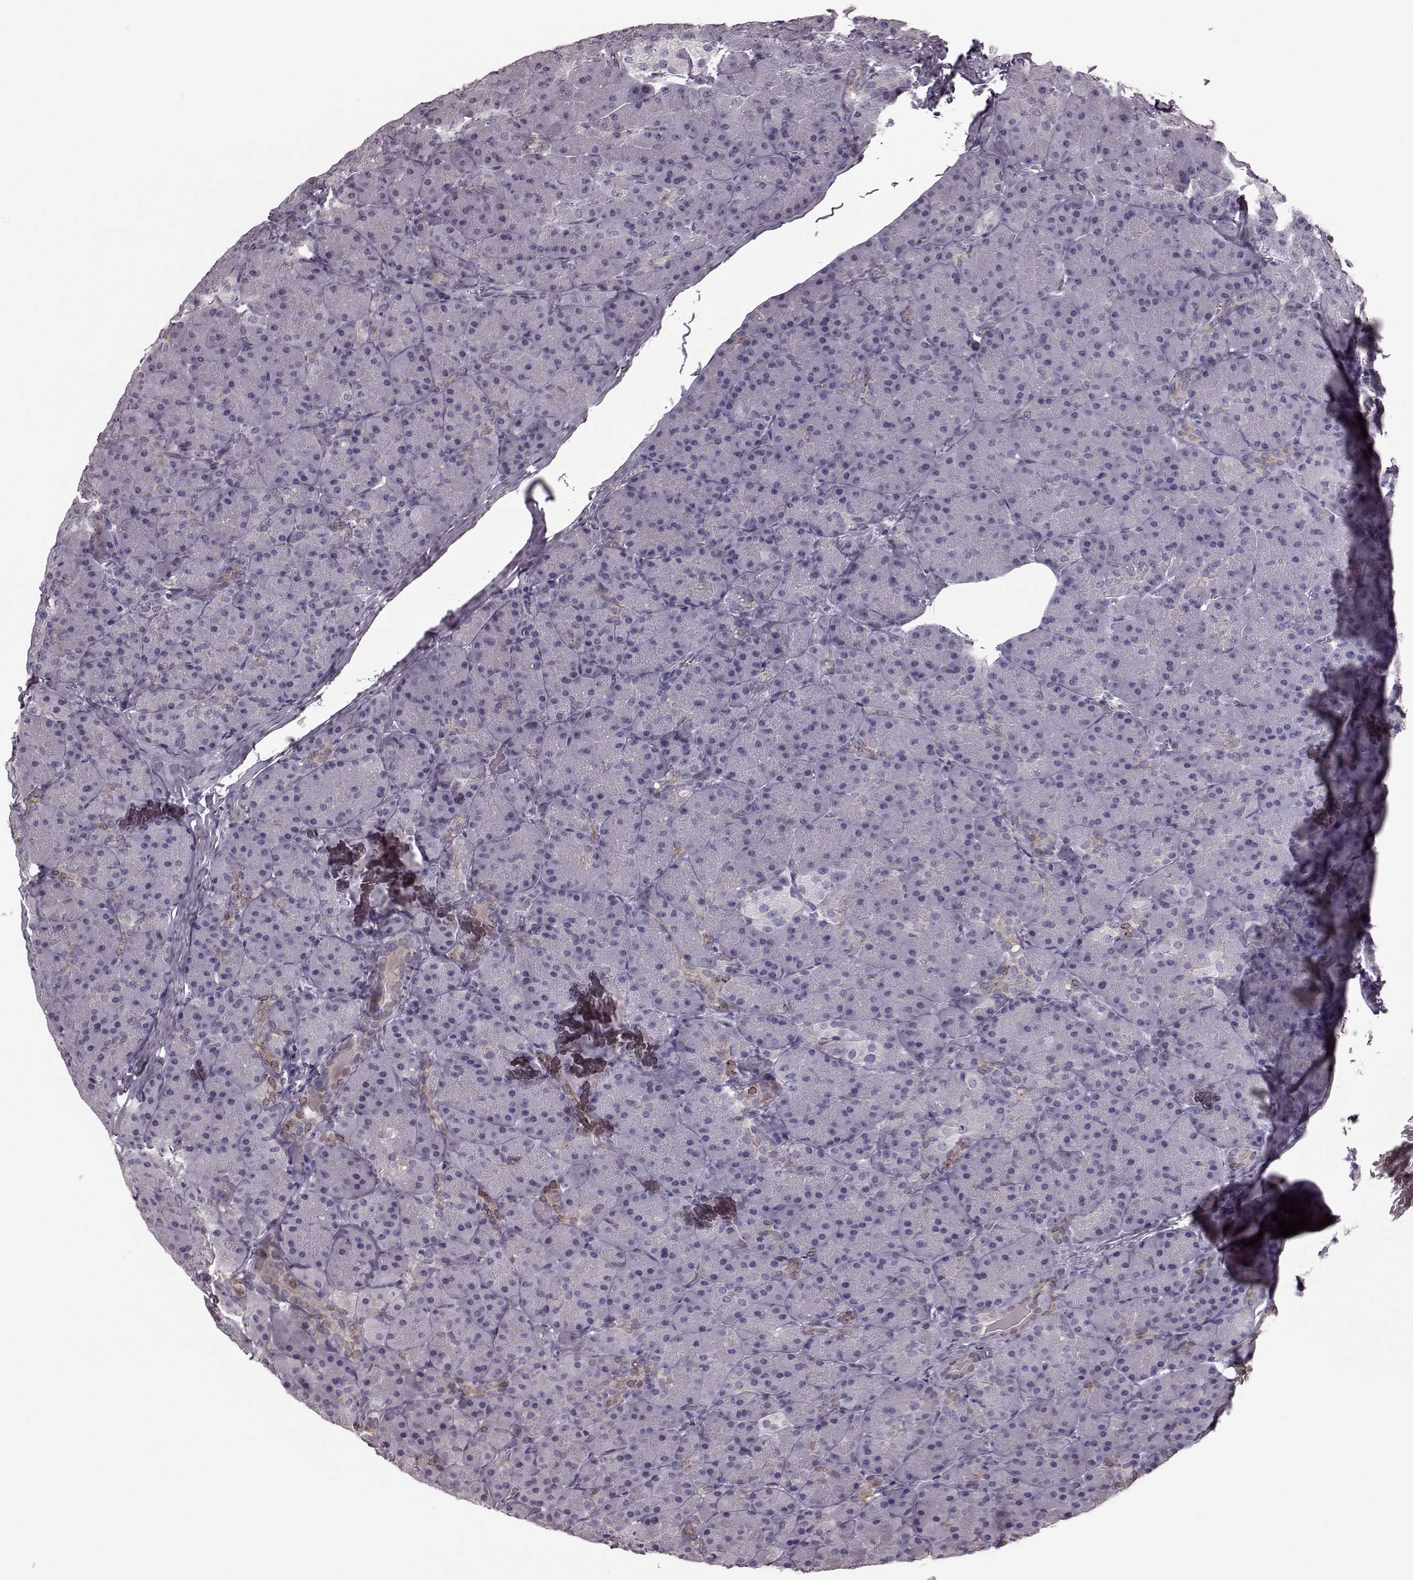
{"staining": {"intensity": "negative", "quantity": "none", "location": "none"}, "tissue": "pancreas", "cell_type": "Exocrine glandular cells", "image_type": "normal", "snomed": [{"axis": "morphology", "description": "Normal tissue, NOS"}, {"axis": "topography", "description": "Pancreas"}], "caption": "Photomicrograph shows no significant protein positivity in exocrine glandular cells of benign pancreas. (Immunohistochemistry (ihc), brightfield microscopy, high magnification).", "gene": "CST7", "patient": {"sex": "male", "age": 57}}